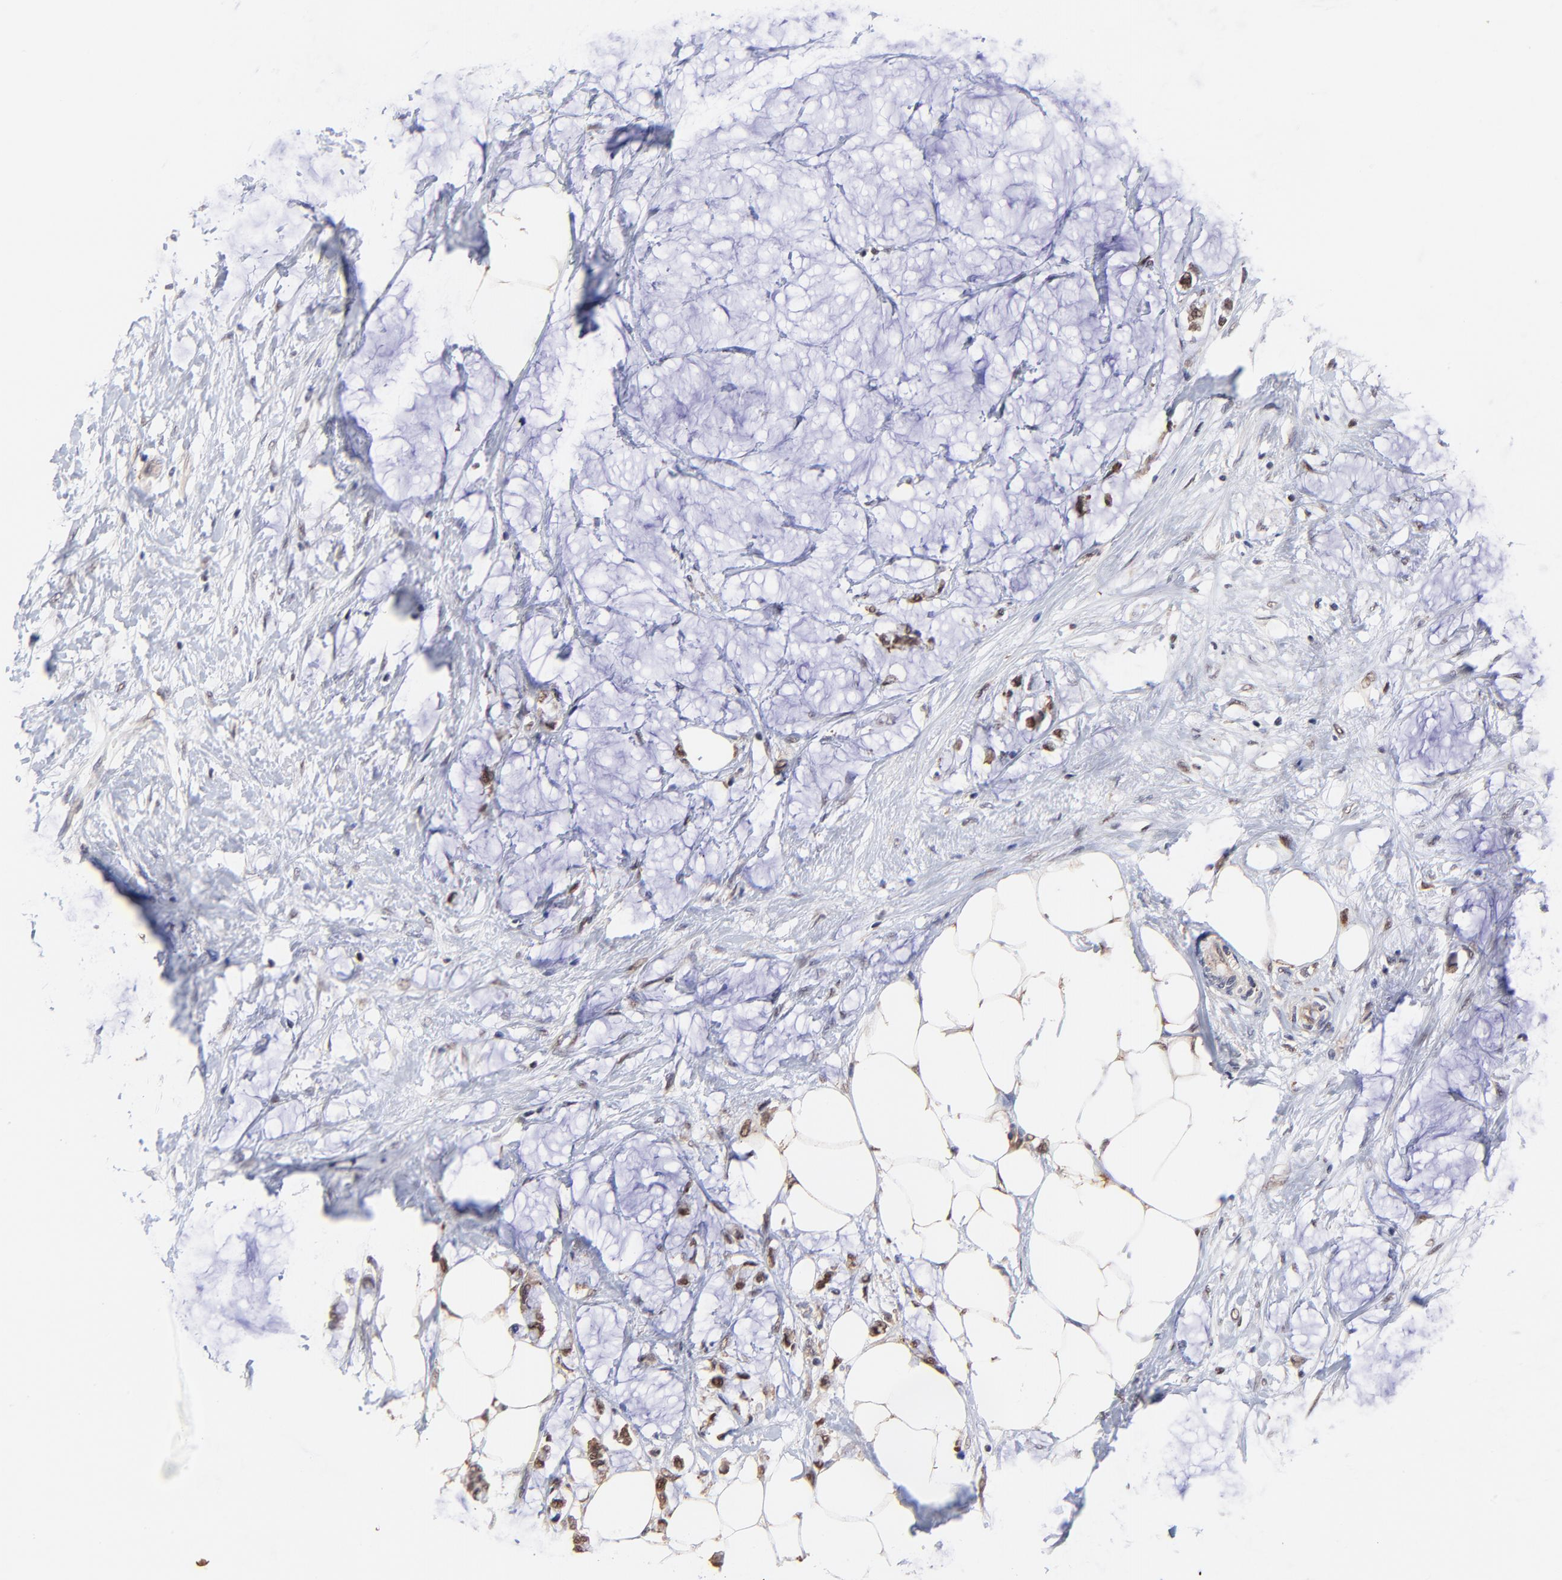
{"staining": {"intensity": "moderate", "quantity": ">75%", "location": "cytoplasmic/membranous,nuclear"}, "tissue": "colorectal cancer", "cell_type": "Tumor cells", "image_type": "cancer", "snomed": [{"axis": "morphology", "description": "Normal tissue, NOS"}, {"axis": "morphology", "description": "Adenocarcinoma, NOS"}, {"axis": "topography", "description": "Colon"}, {"axis": "topography", "description": "Peripheral nerve tissue"}], "caption": "This image demonstrates colorectal adenocarcinoma stained with immunohistochemistry (IHC) to label a protein in brown. The cytoplasmic/membranous and nuclear of tumor cells show moderate positivity for the protein. Nuclei are counter-stained blue.", "gene": "PSMA6", "patient": {"sex": "male", "age": 14}}